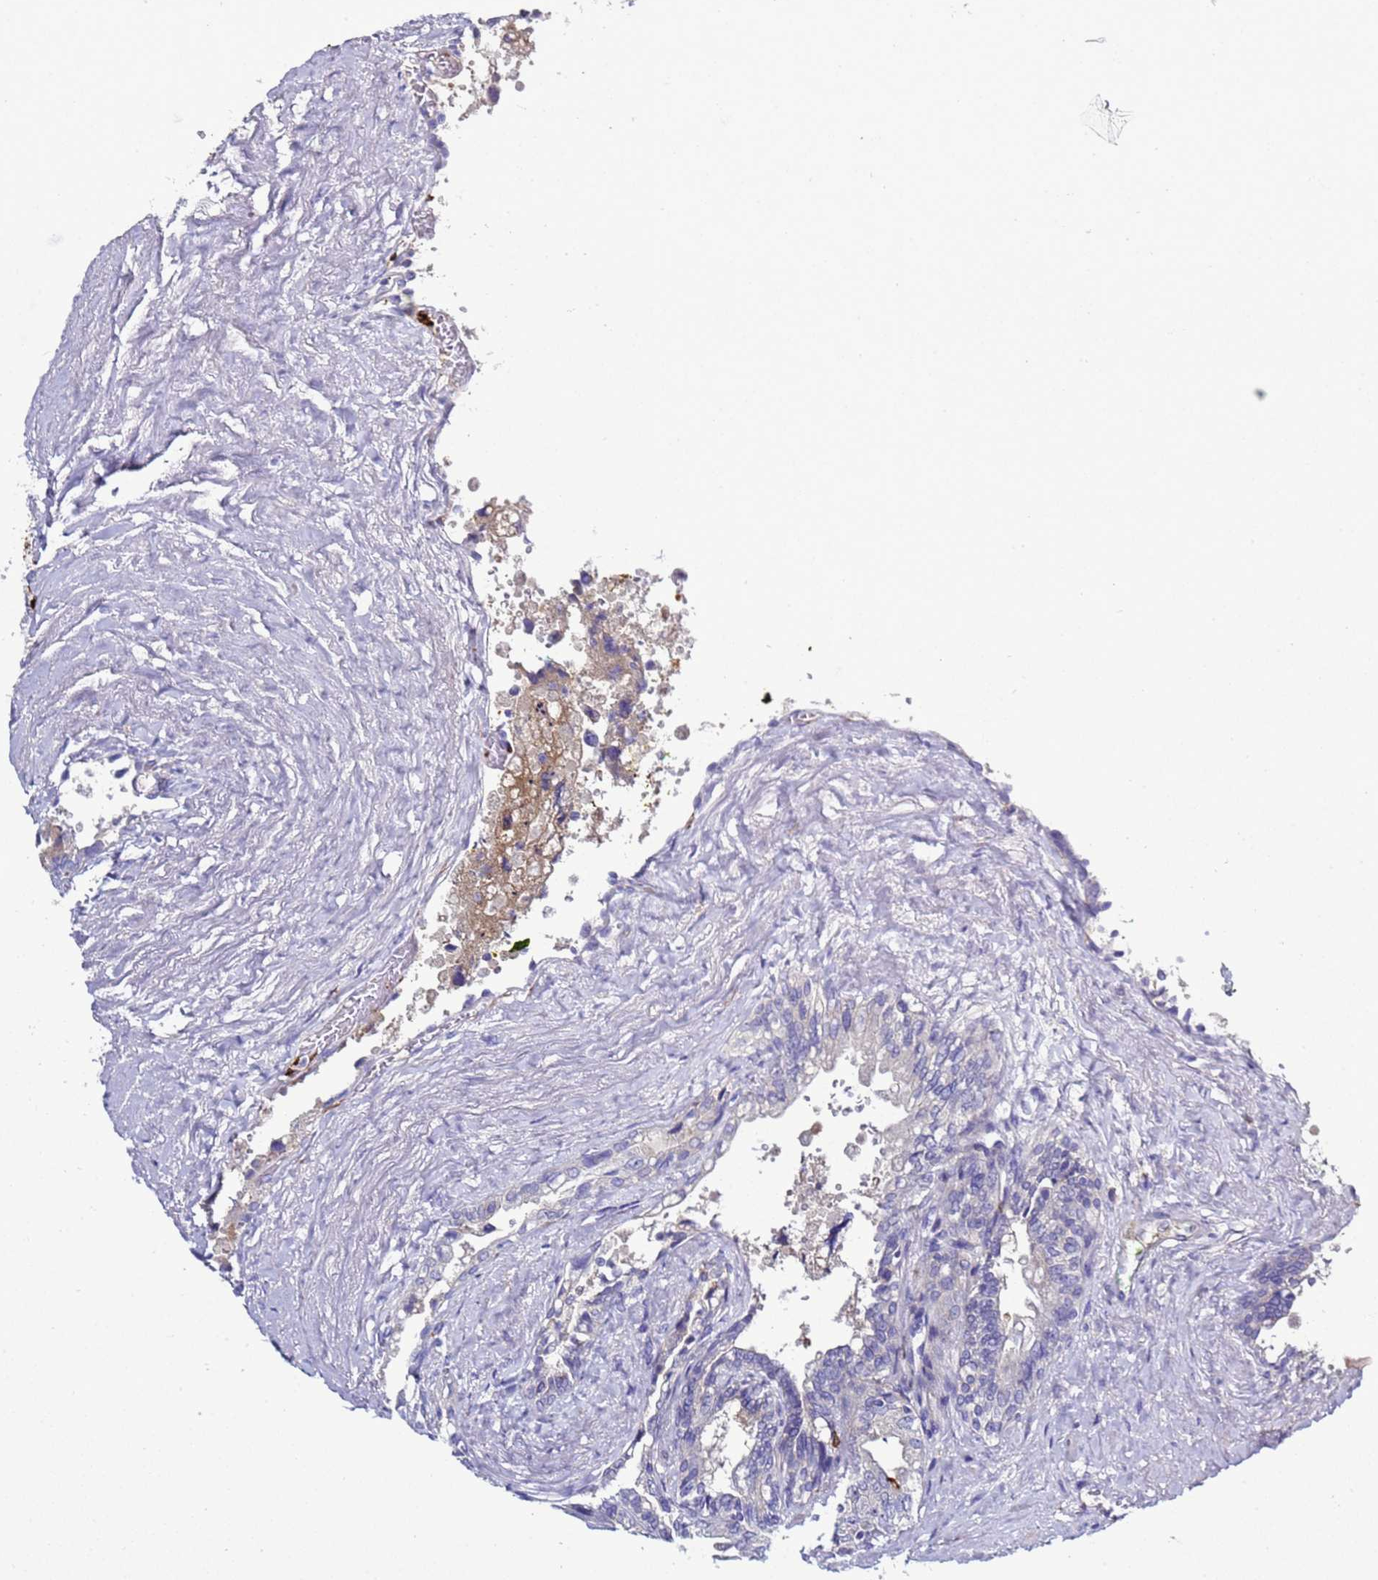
{"staining": {"intensity": "negative", "quantity": "none", "location": "none"}, "tissue": "seminal vesicle", "cell_type": "Glandular cells", "image_type": "normal", "snomed": [{"axis": "morphology", "description": "Normal tissue, NOS"}, {"axis": "topography", "description": "Seminal veicle"}, {"axis": "topography", "description": "Peripheral nerve tissue"}], "caption": "A photomicrograph of seminal vesicle stained for a protein shows no brown staining in glandular cells. (Stains: DAB (3,3'-diaminobenzidine) immunohistochemistry with hematoxylin counter stain, Microscopy: brightfield microscopy at high magnification).", "gene": "C4orf46", "patient": {"sex": "male", "age": 60}}